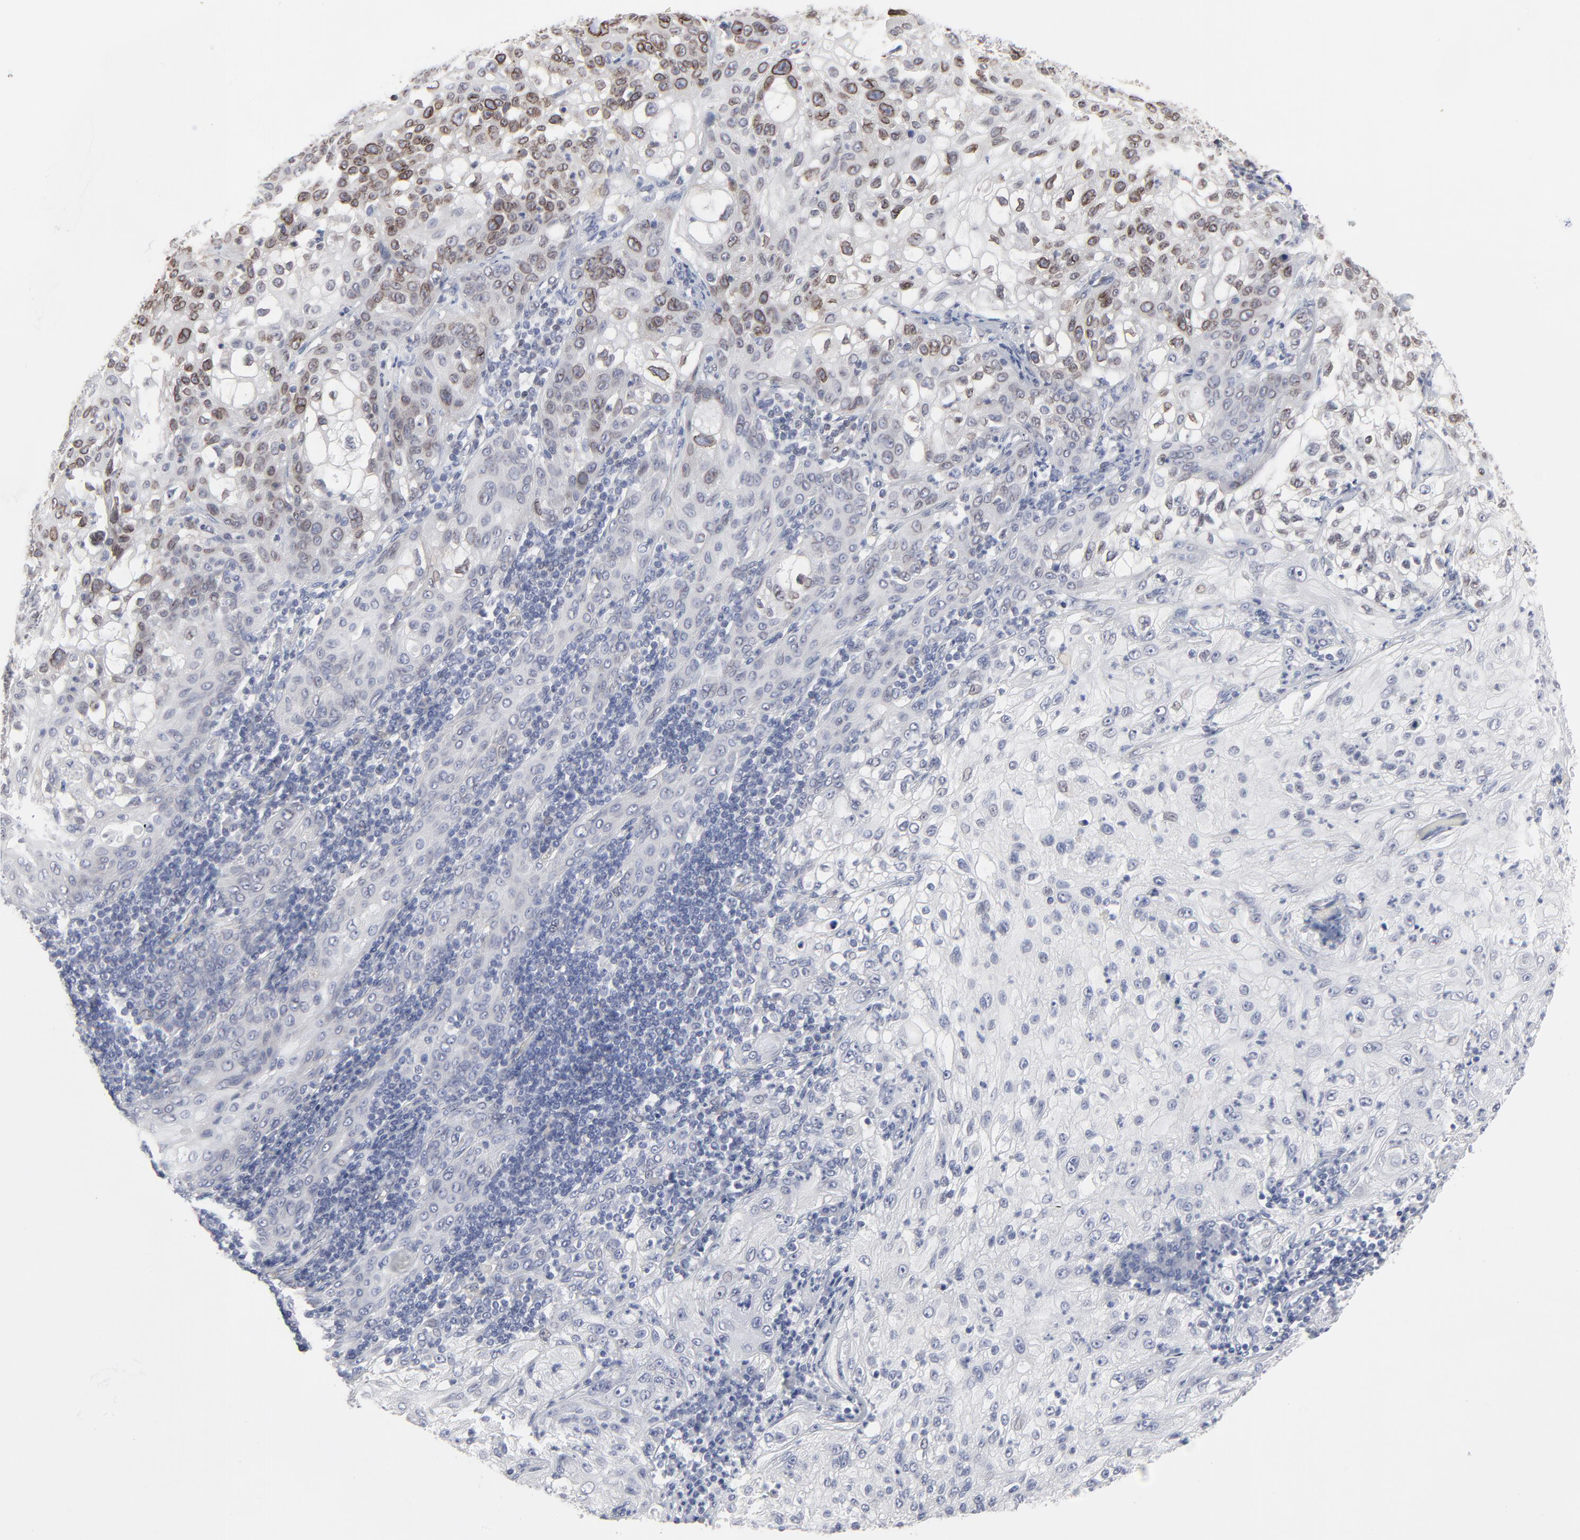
{"staining": {"intensity": "moderate", "quantity": "25%-75%", "location": "cytoplasmic/membranous,nuclear"}, "tissue": "lung cancer", "cell_type": "Tumor cells", "image_type": "cancer", "snomed": [{"axis": "morphology", "description": "Inflammation, NOS"}, {"axis": "morphology", "description": "Squamous cell carcinoma, NOS"}, {"axis": "topography", "description": "Lymph node"}, {"axis": "topography", "description": "Soft tissue"}, {"axis": "topography", "description": "Lung"}], "caption": "Tumor cells demonstrate medium levels of moderate cytoplasmic/membranous and nuclear expression in approximately 25%-75% of cells in human lung cancer (squamous cell carcinoma).", "gene": "SYNE2", "patient": {"sex": "male", "age": 66}}